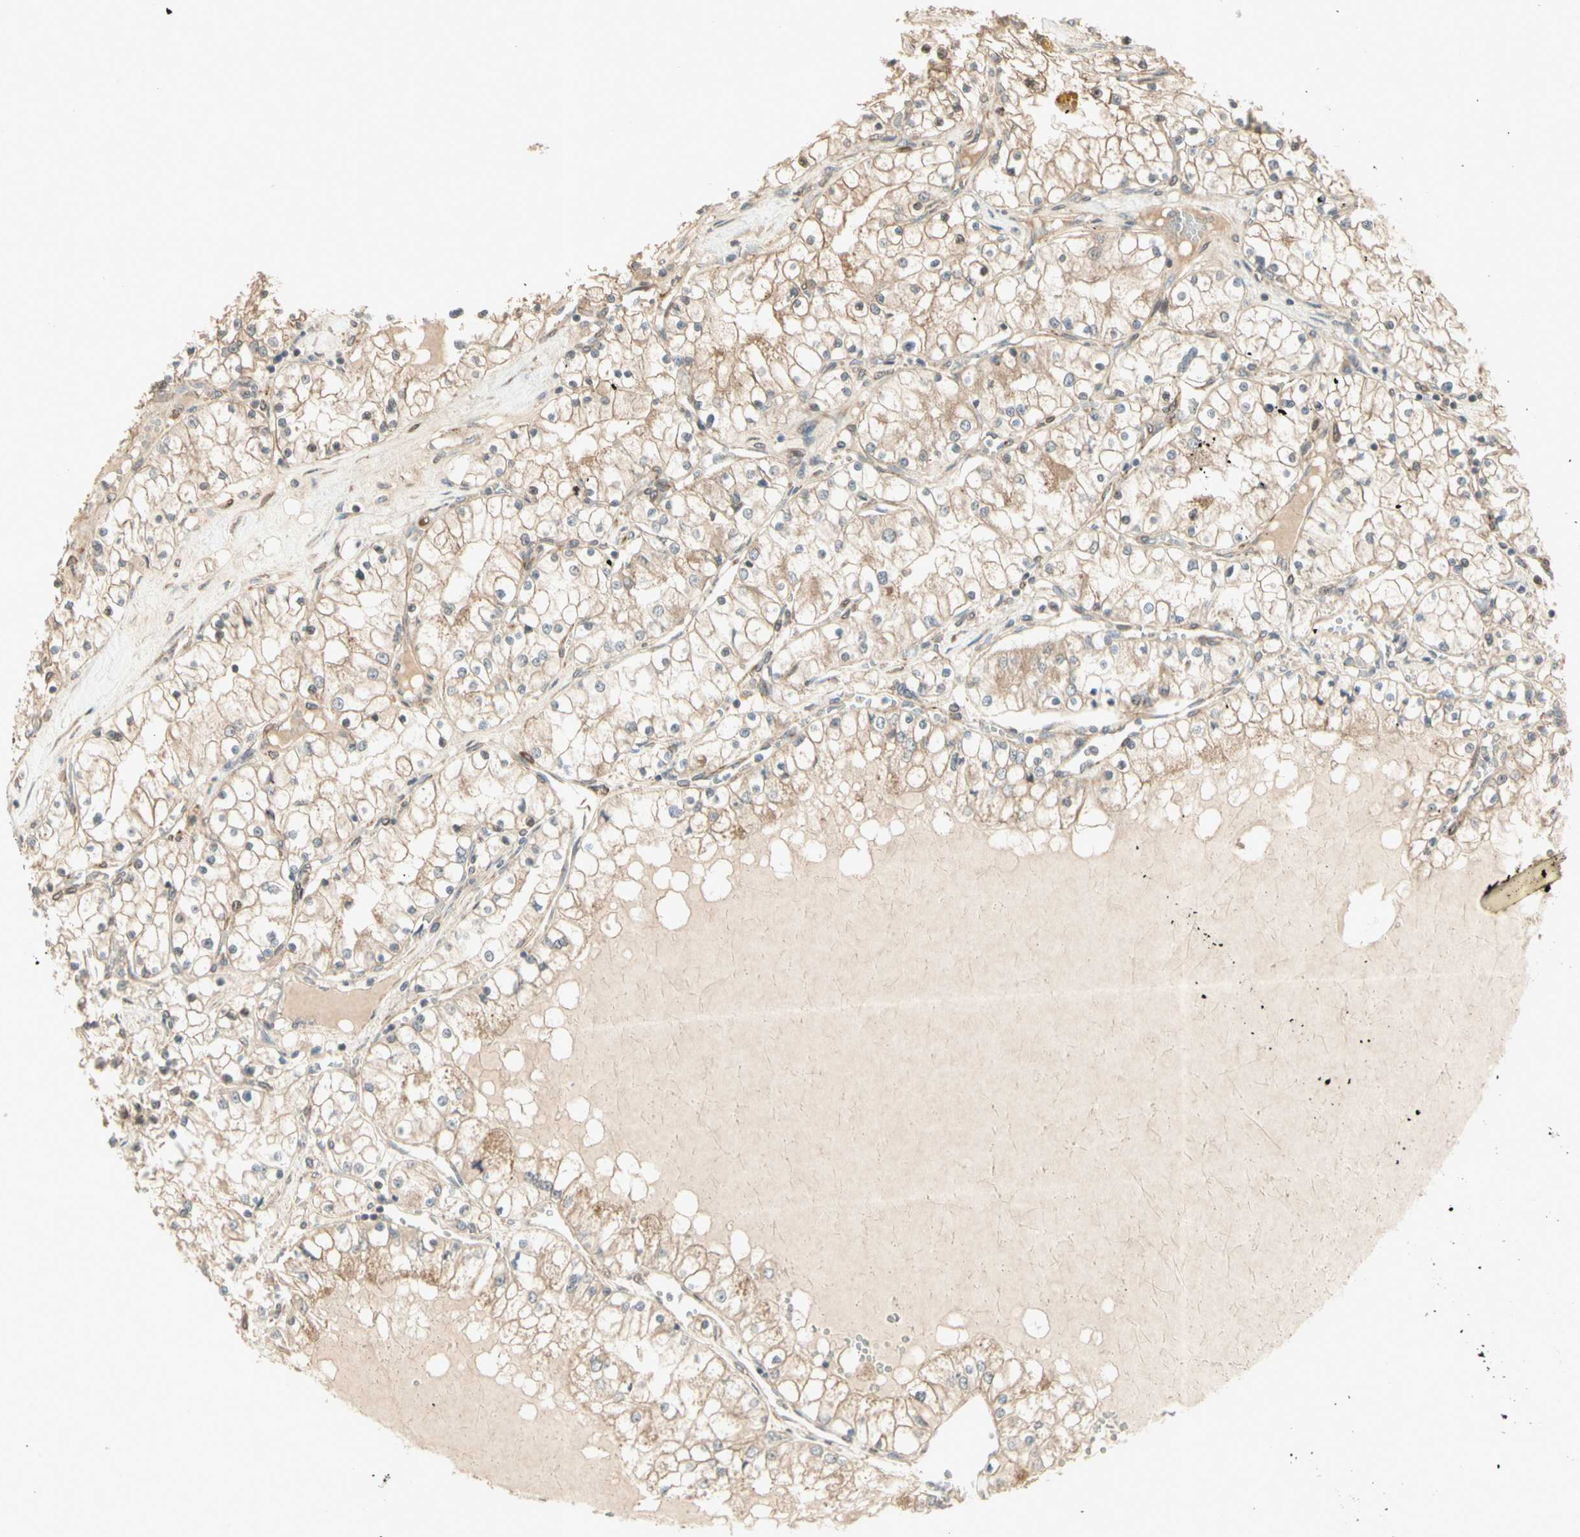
{"staining": {"intensity": "weak", "quantity": ">75%", "location": "cytoplasmic/membranous"}, "tissue": "renal cancer", "cell_type": "Tumor cells", "image_type": "cancer", "snomed": [{"axis": "morphology", "description": "Adenocarcinoma, NOS"}, {"axis": "topography", "description": "Kidney"}], "caption": "Renal cancer (adenocarcinoma) tissue reveals weak cytoplasmic/membranous positivity in approximately >75% of tumor cells The staining was performed using DAB (3,3'-diaminobenzidine), with brown indicating positive protein expression. Nuclei are stained blue with hematoxylin.", "gene": "IRAG1", "patient": {"sex": "male", "age": 68}}